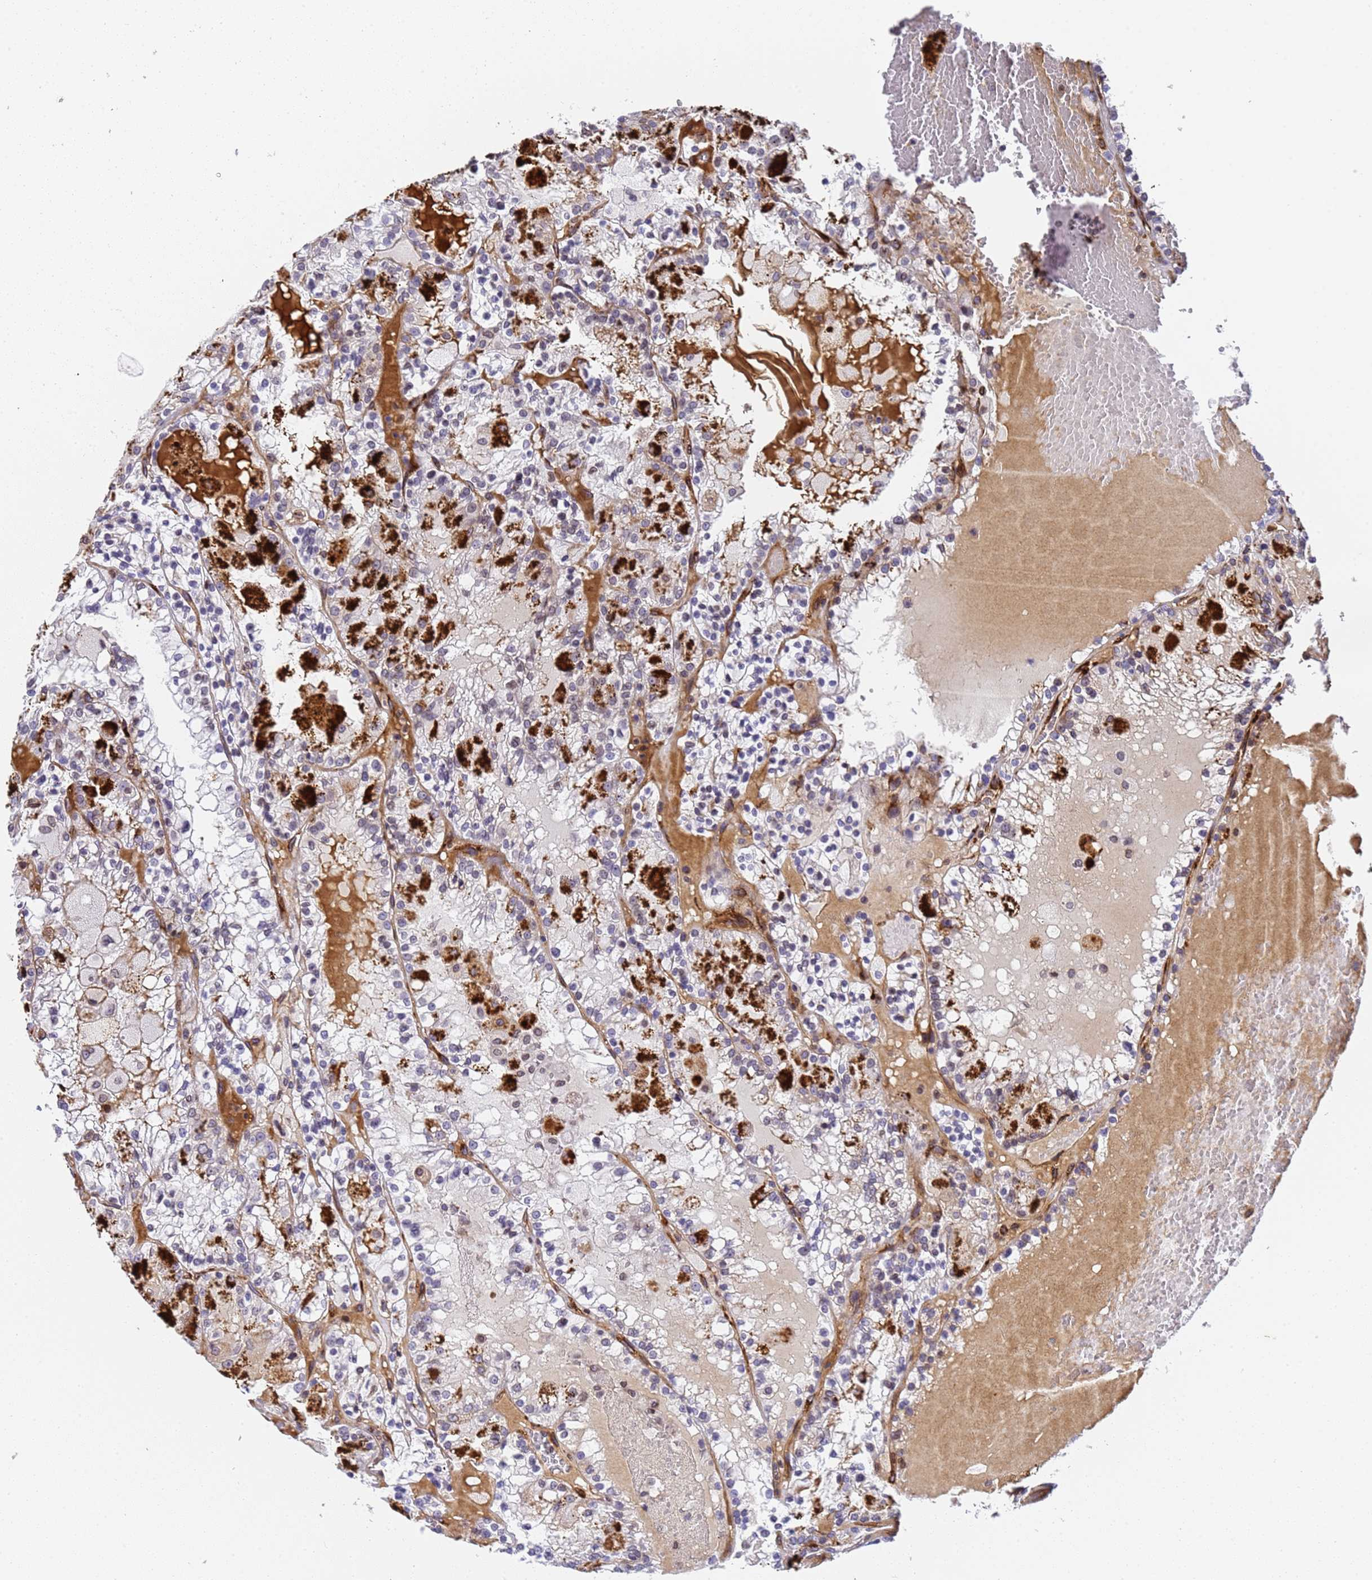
{"staining": {"intensity": "negative", "quantity": "none", "location": "none"}, "tissue": "renal cancer", "cell_type": "Tumor cells", "image_type": "cancer", "snomed": [{"axis": "morphology", "description": "Adenocarcinoma, NOS"}, {"axis": "topography", "description": "Kidney"}], "caption": "High magnification brightfield microscopy of renal cancer (adenocarcinoma) stained with DAB (brown) and counterstained with hematoxylin (blue): tumor cells show no significant staining.", "gene": "IGFBP7", "patient": {"sex": "female", "age": 56}}